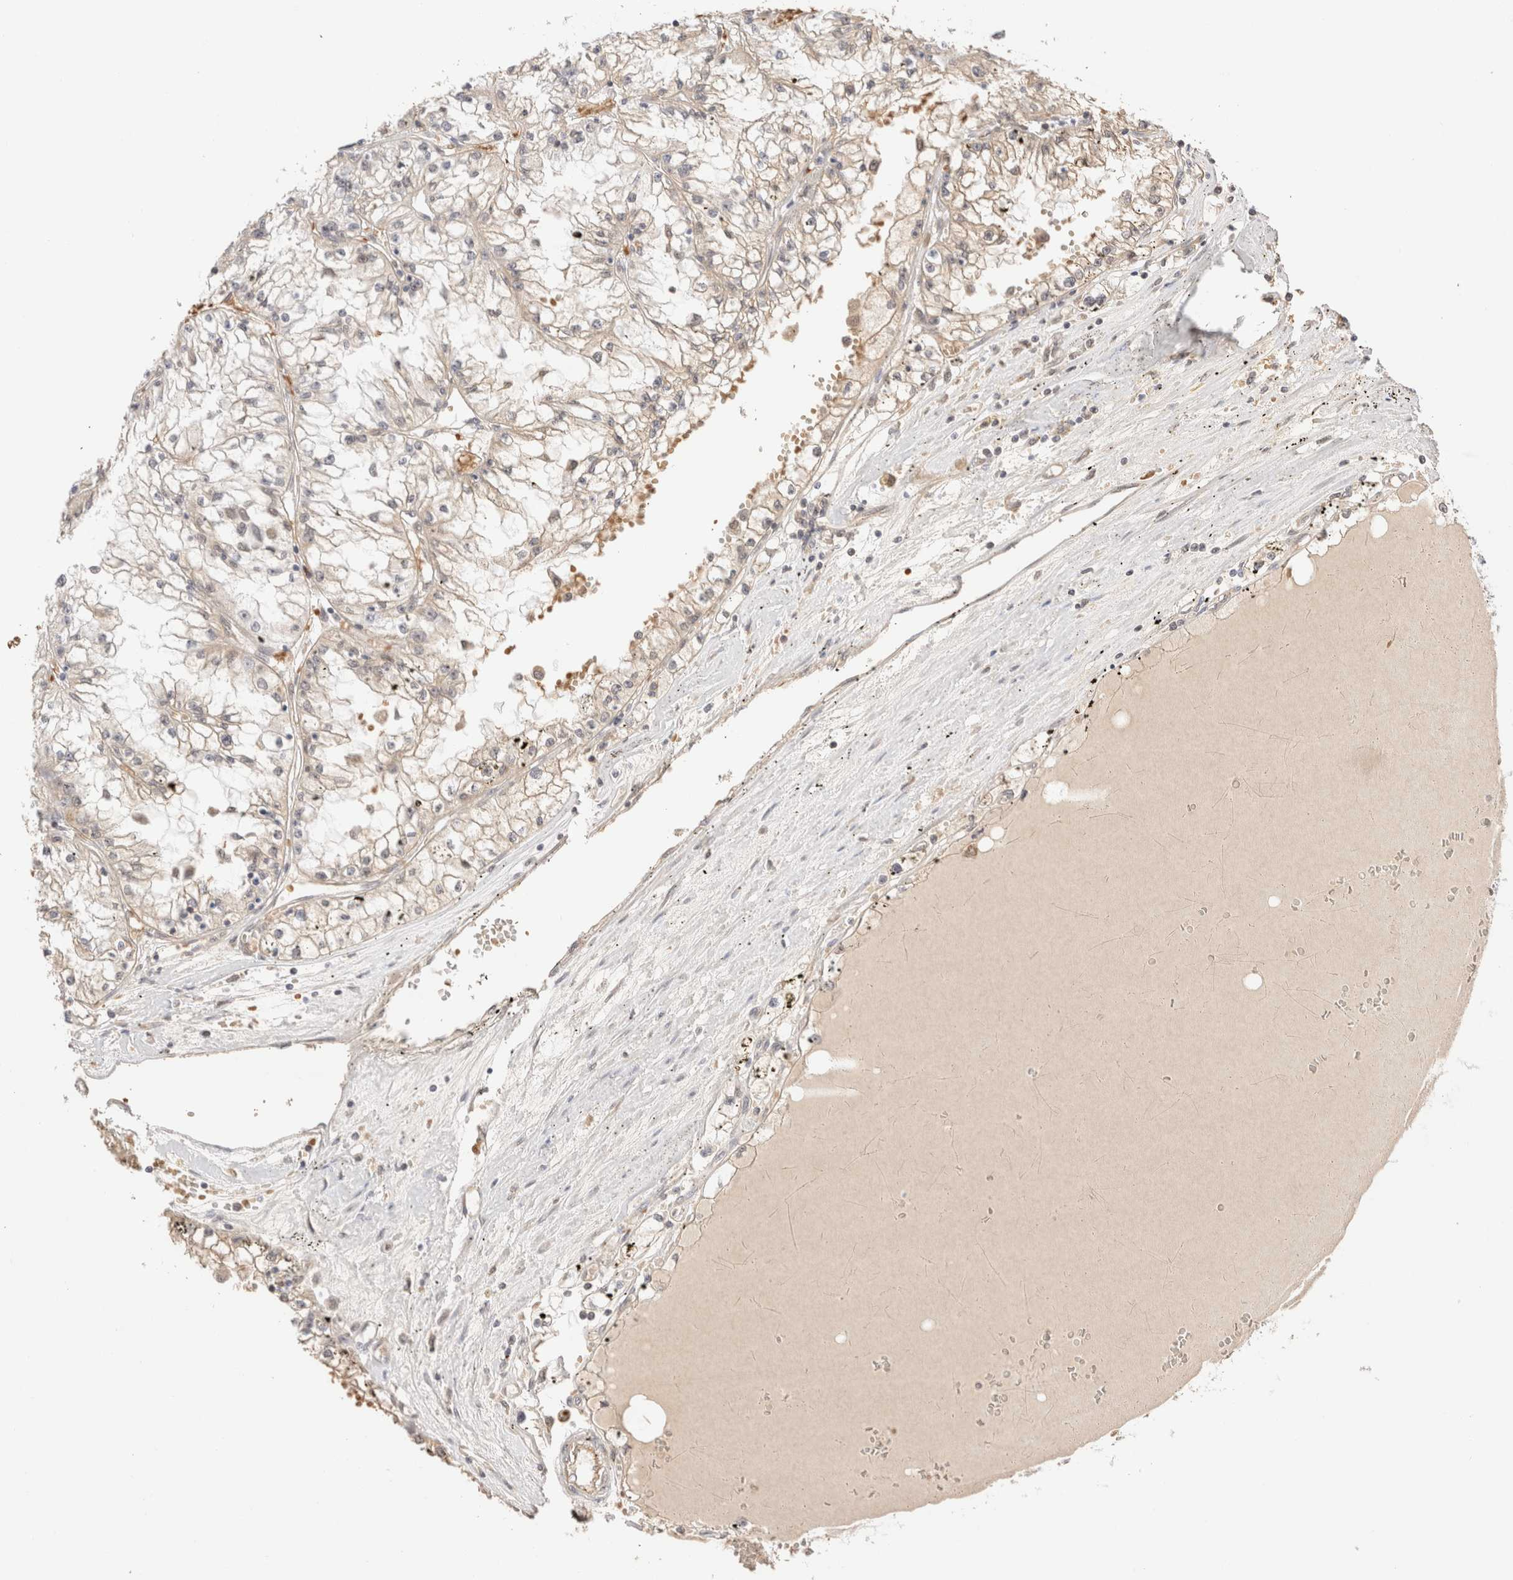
{"staining": {"intensity": "weak", "quantity": "<25%", "location": "cytoplasmic/membranous"}, "tissue": "renal cancer", "cell_type": "Tumor cells", "image_type": "cancer", "snomed": [{"axis": "morphology", "description": "Adenocarcinoma, NOS"}, {"axis": "topography", "description": "Kidney"}], "caption": "A high-resolution micrograph shows IHC staining of adenocarcinoma (renal), which reveals no significant positivity in tumor cells. The staining is performed using DAB (3,3'-diaminobenzidine) brown chromogen with nuclei counter-stained in using hematoxylin.", "gene": "SYVN1", "patient": {"sex": "male", "age": 56}}